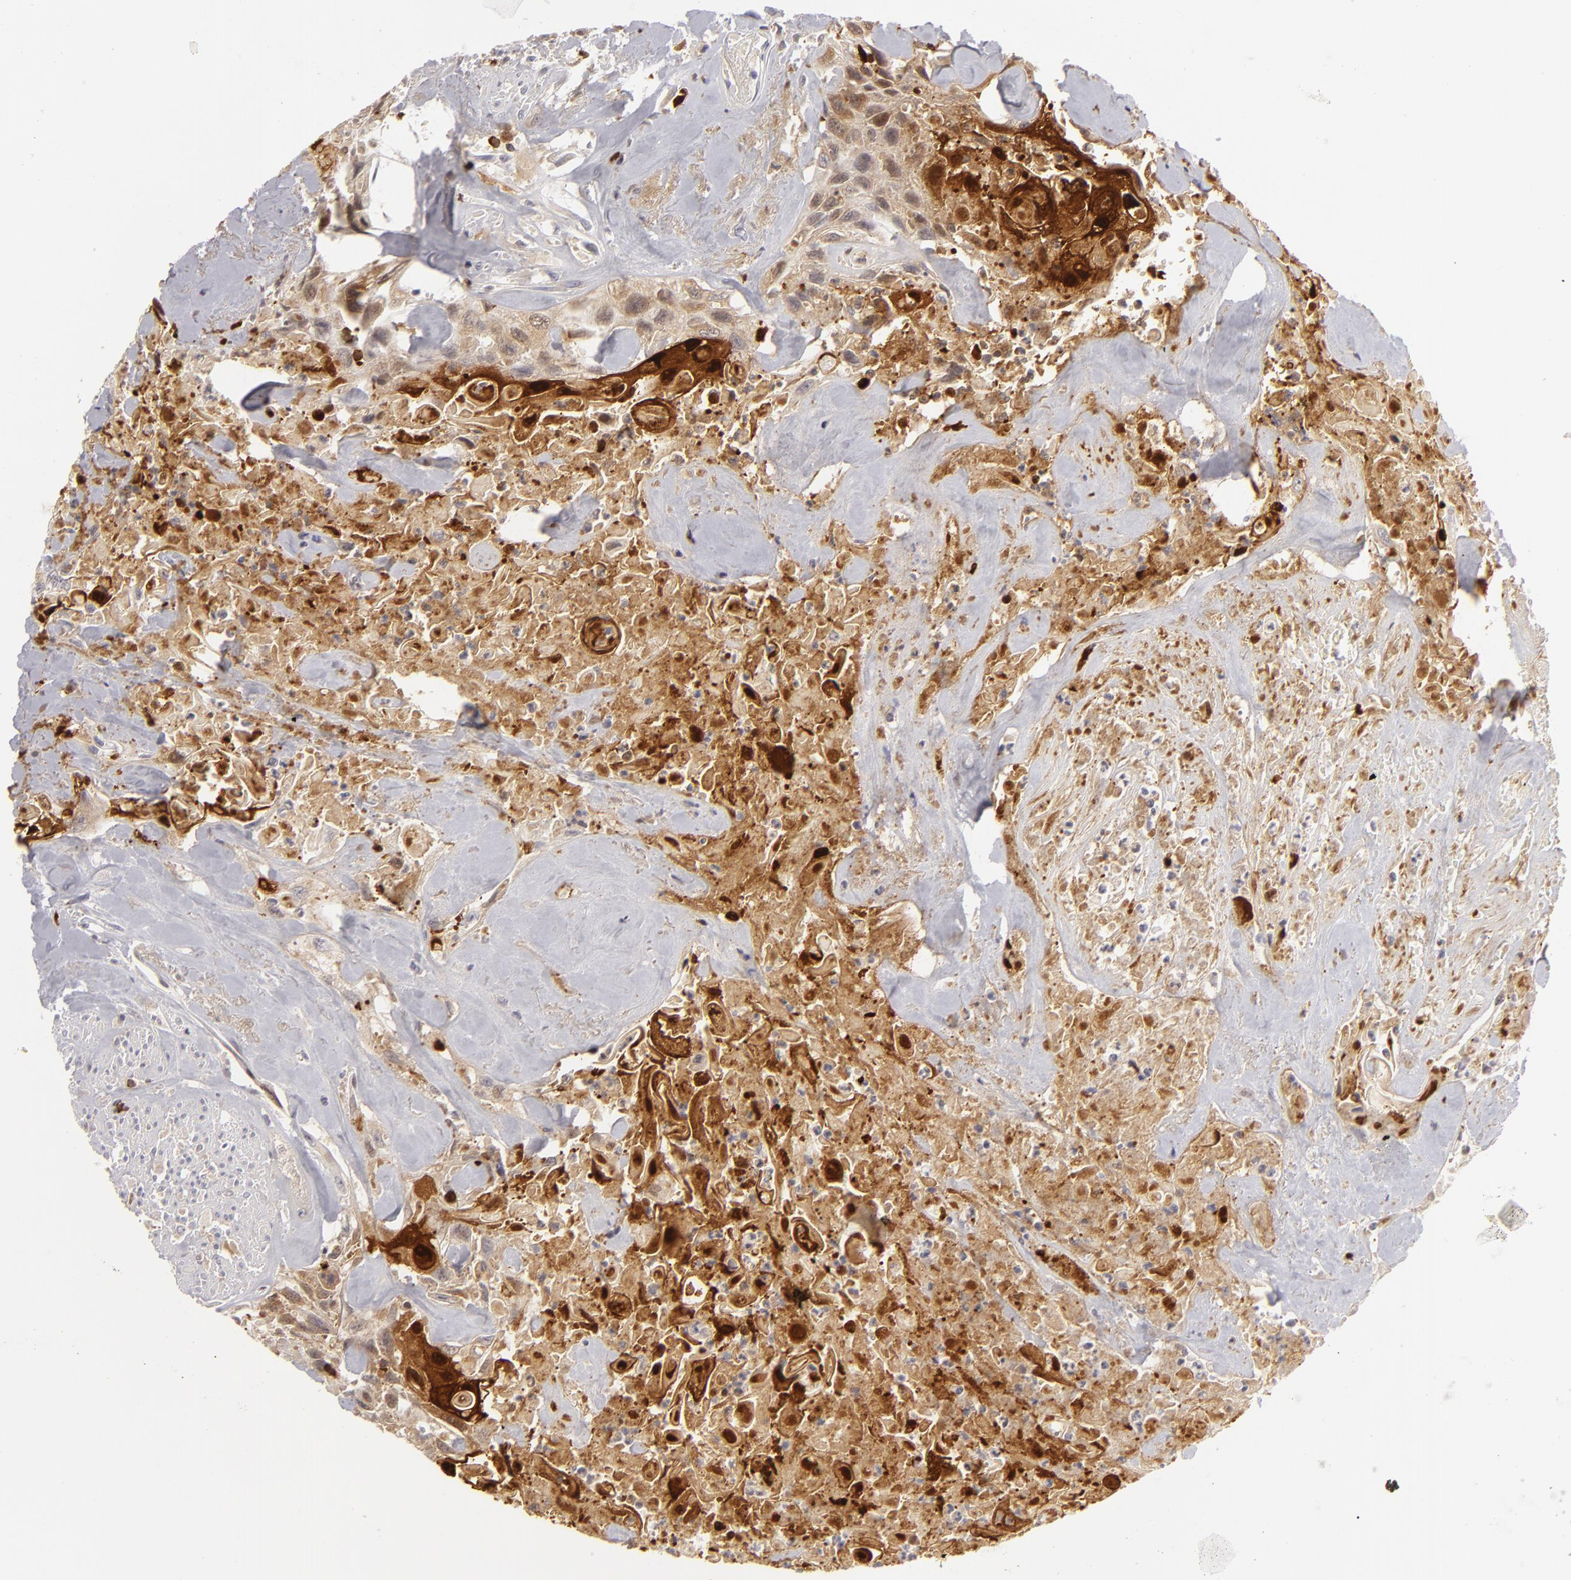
{"staining": {"intensity": "strong", "quantity": "25%-75%", "location": "cytoplasmic/membranous,nuclear"}, "tissue": "urothelial cancer", "cell_type": "Tumor cells", "image_type": "cancer", "snomed": [{"axis": "morphology", "description": "Urothelial carcinoma, High grade"}, {"axis": "topography", "description": "Urinary bladder"}], "caption": "This is an image of immunohistochemistry staining of urothelial cancer, which shows strong positivity in the cytoplasmic/membranous and nuclear of tumor cells.", "gene": "APOBEC3G", "patient": {"sex": "female", "age": 84}}